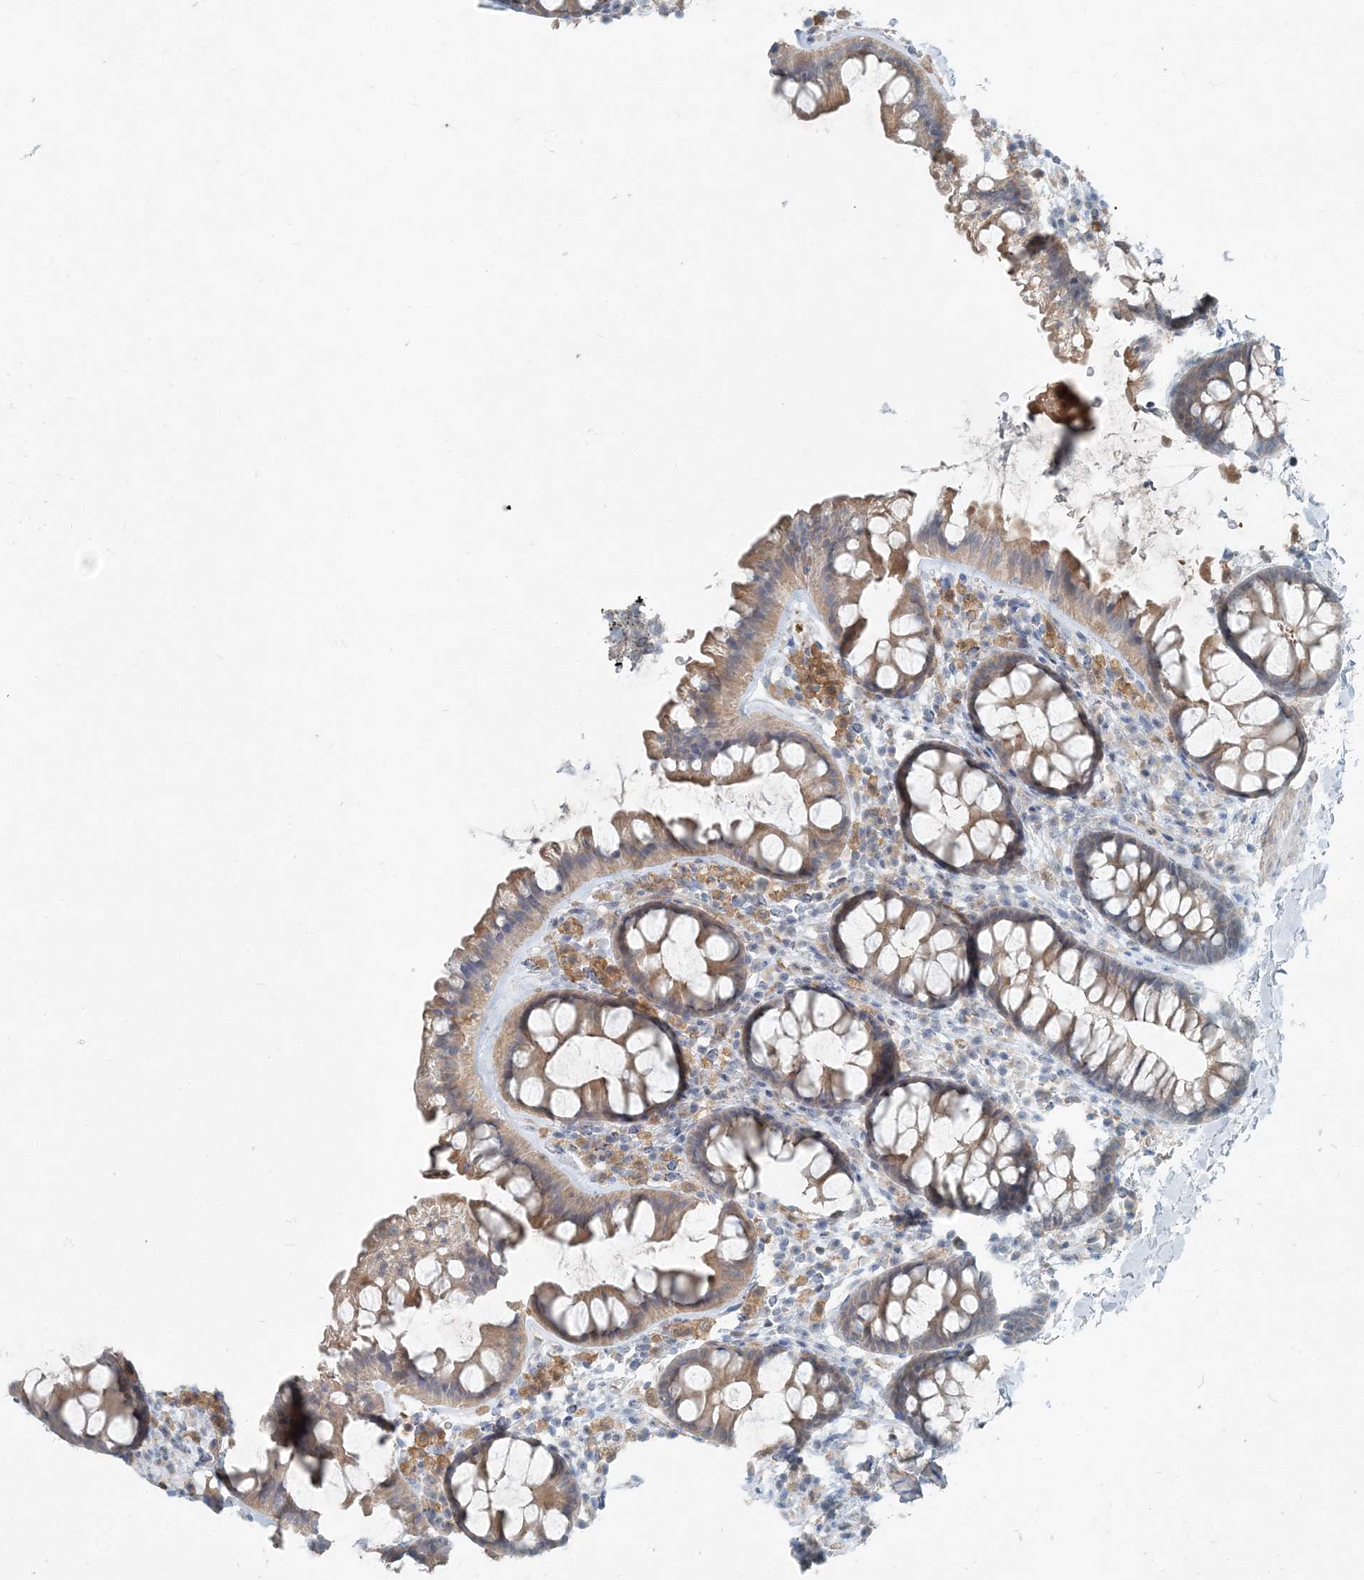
{"staining": {"intensity": "negative", "quantity": "none", "location": "none"}, "tissue": "colon", "cell_type": "Endothelial cells", "image_type": "normal", "snomed": [{"axis": "morphology", "description": "Normal tissue, NOS"}, {"axis": "topography", "description": "Colon"}], "caption": "This histopathology image is of unremarkable colon stained with immunohistochemistry to label a protein in brown with the nuclei are counter-stained blue. There is no positivity in endothelial cells. Brightfield microscopy of immunohistochemistry (IHC) stained with DAB (3,3'-diaminobenzidine) (brown) and hematoxylin (blue), captured at high magnification.", "gene": "ARMH1", "patient": {"sex": "female", "age": 62}}